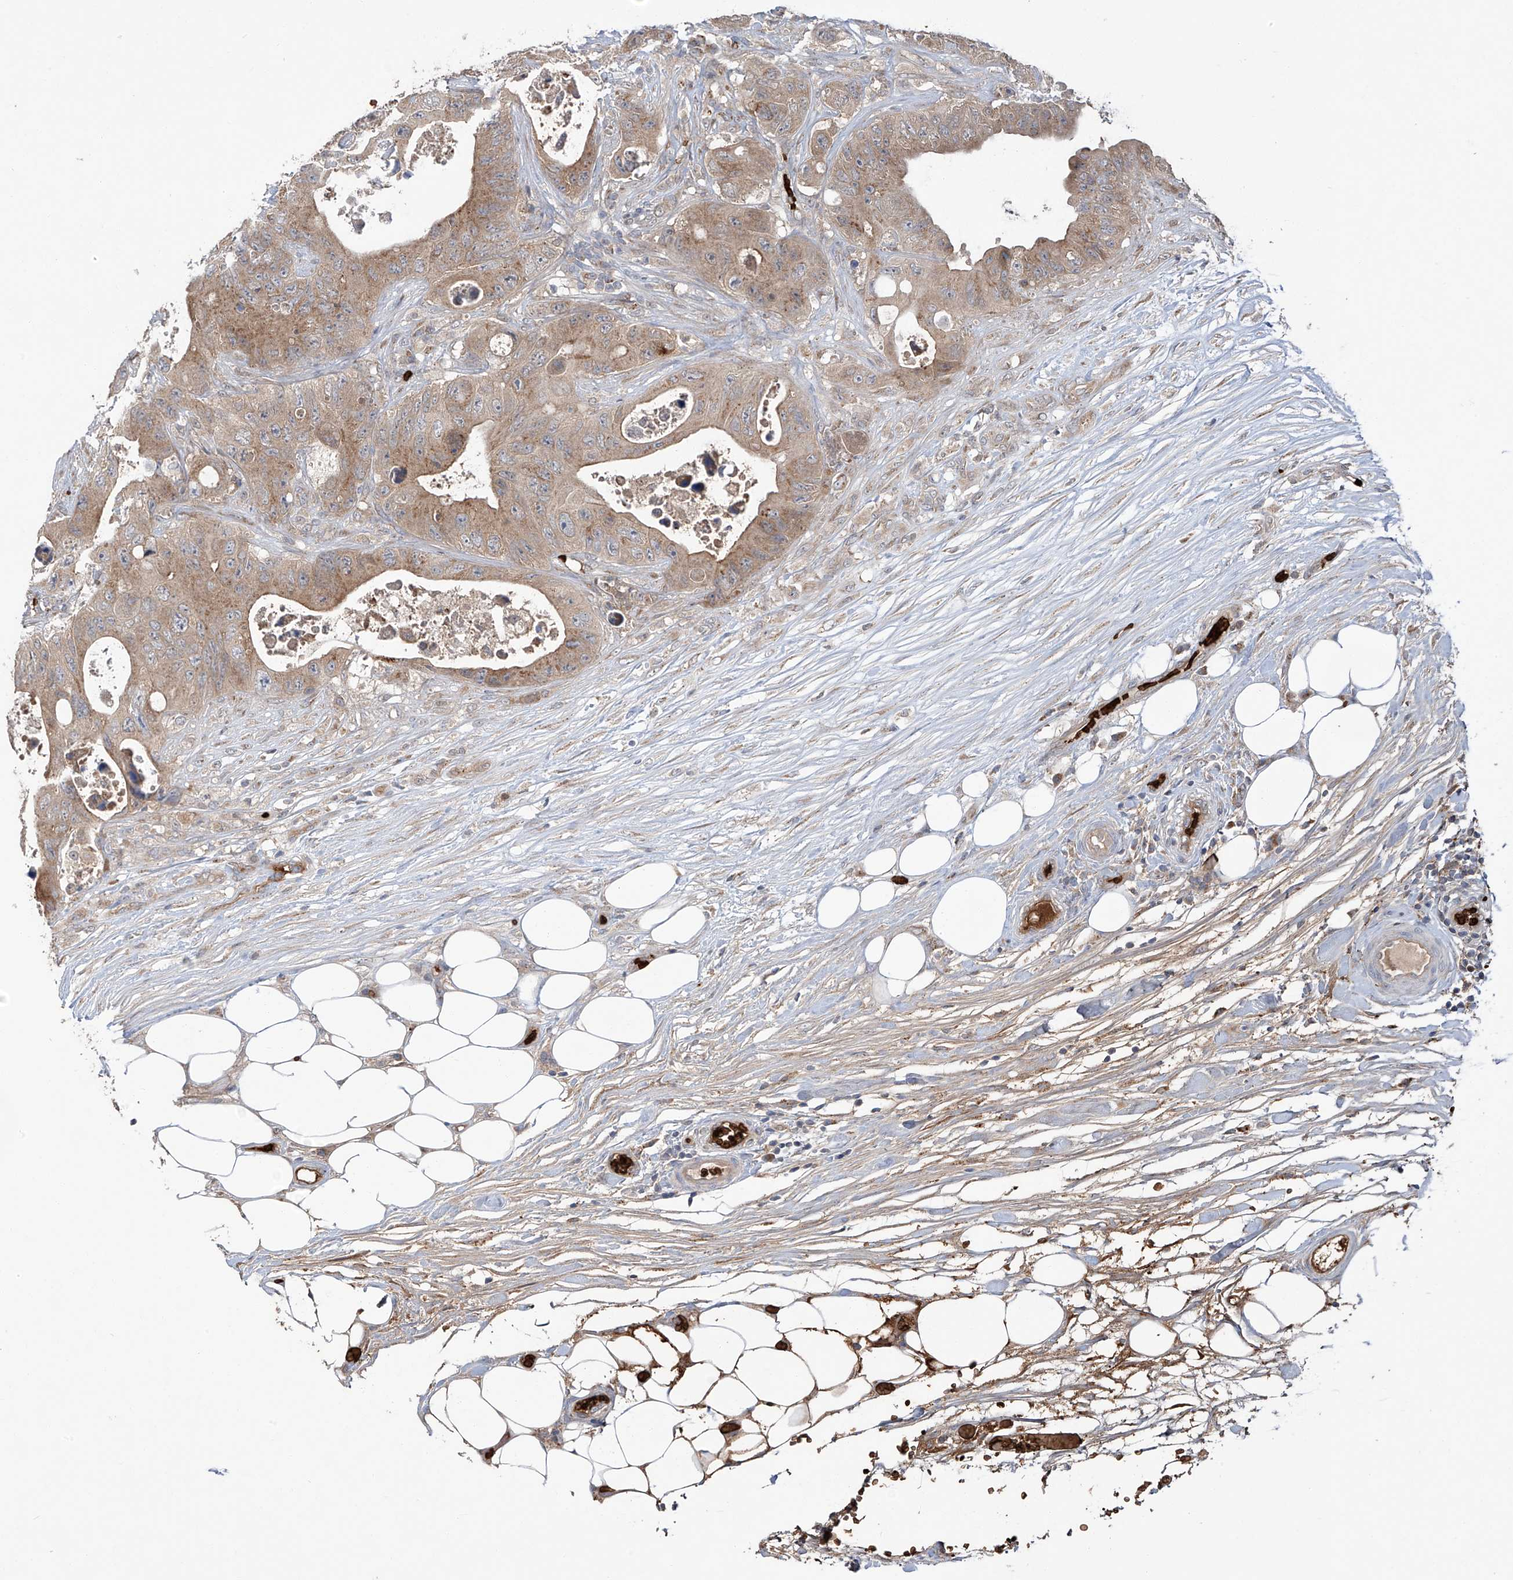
{"staining": {"intensity": "moderate", "quantity": ">75%", "location": "cytoplasmic/membranous"}, "tissue": "colorectal cancer", "cell_type": "Tumor cells", "image_type": "cancer", "snomed": [{"axis": "morphology", "description": "Adenocarcinoma, NOS"}, {"axis": "topography", "description": "Colon"}], "caption": "A medium amount of moderate cytoplasmic/membranous staining is appreciated in approximately >75% of tumor cells in colorectal cancer tissue.", "gene": "ZDHHC9", "patient": {"sex": "female", "age": 46}}